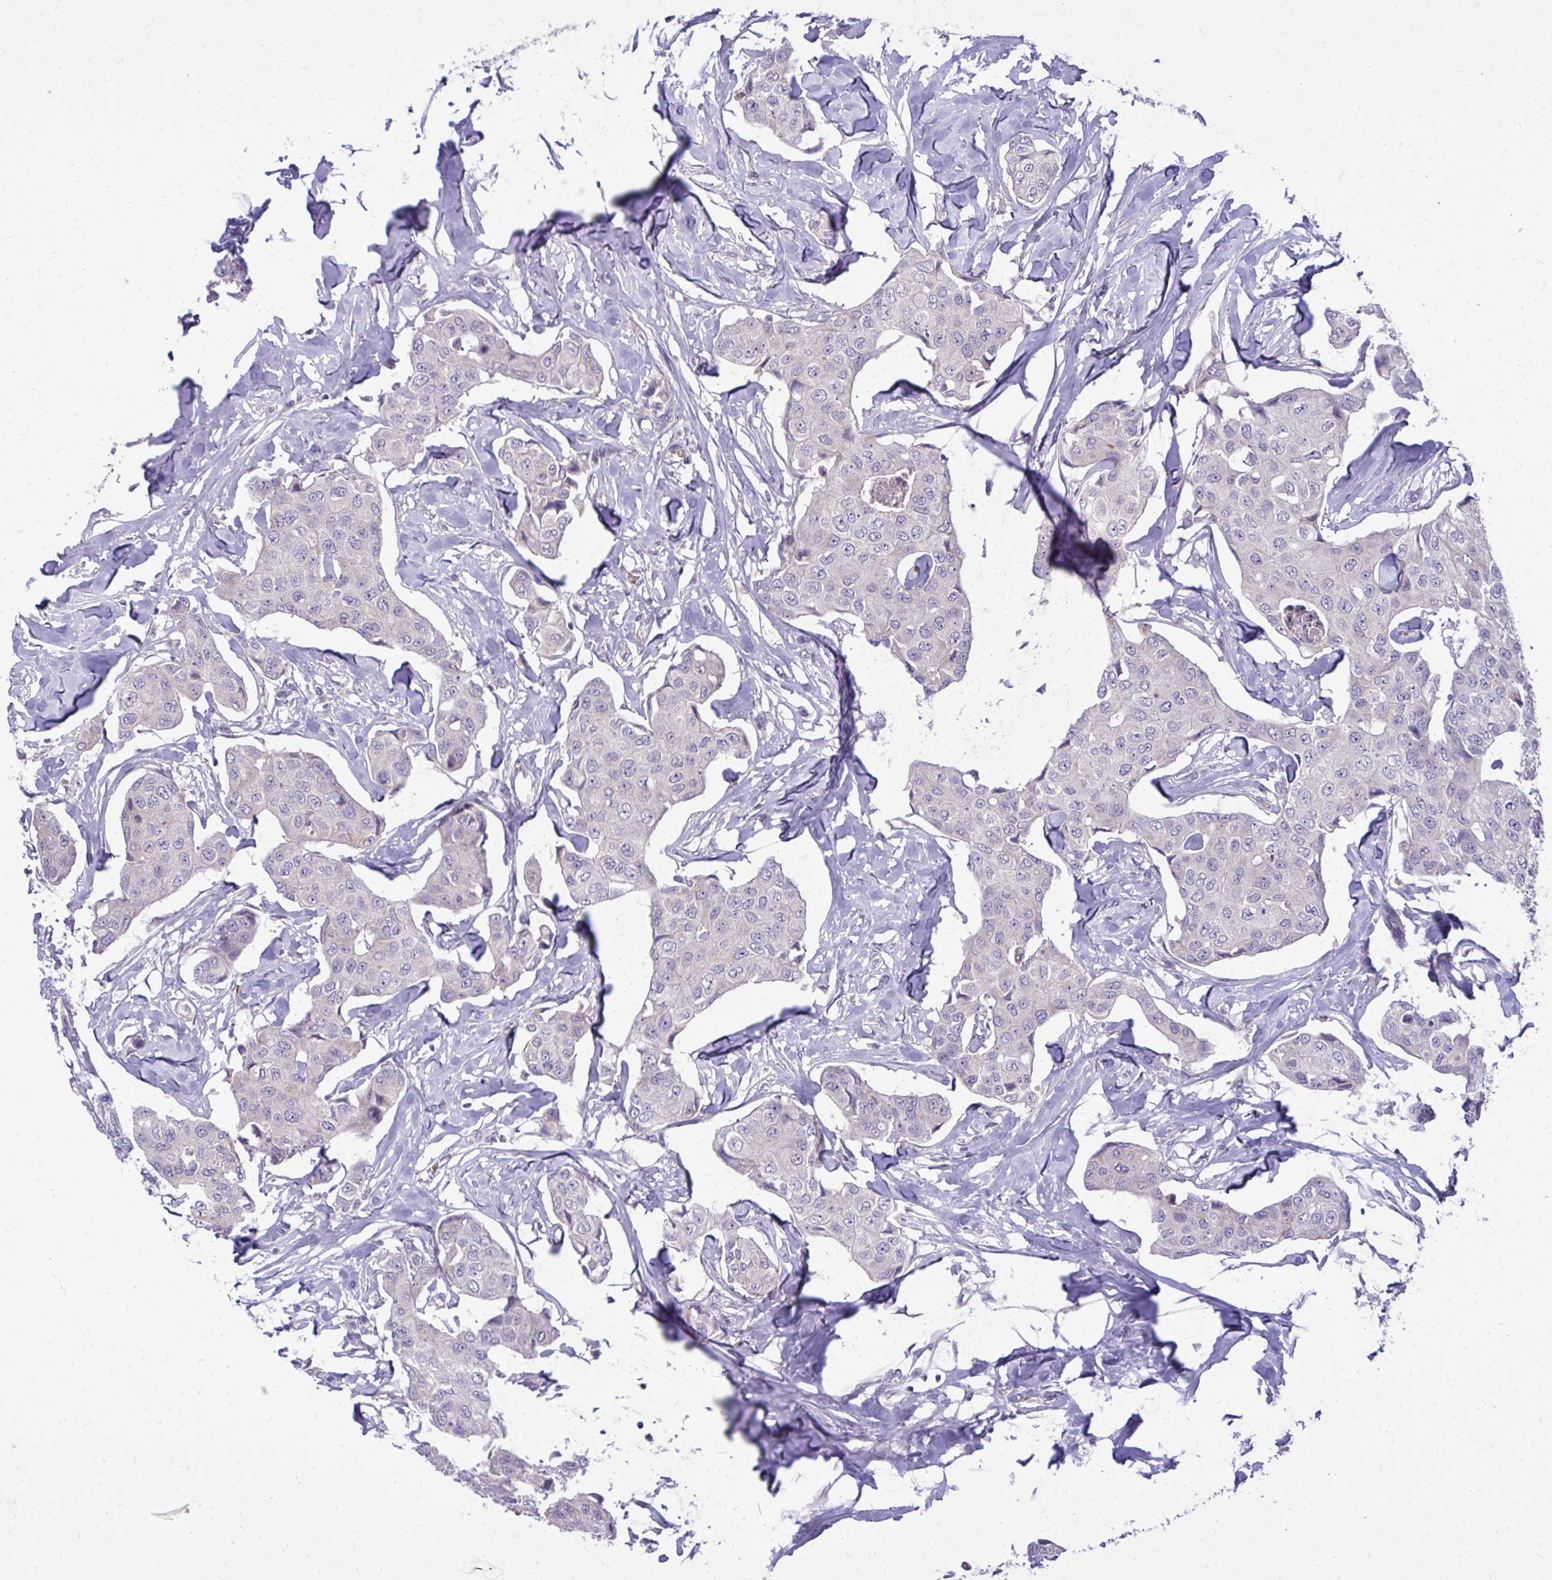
{"staining": {"intensity": "negative", "quantity": "none", "location": "none"}, "tissue": "breast cancer", "cell_type": "Tumor cells", "image_type": "cancer", "snomed": [{"axis": "morphology", "description": "Duct carcinoma"}, {"axis": "topography", "description": "Breast"}, {"axis": "topography", "description": "Lymph node"}], "caption": "This photomicrograph is of intraductal carcinoma (breast) stained with IHC to label a protein in brown with the nuclei are counter-stained blue. There is no staining in tumor cells. The staining is performed using DAB (3,3'-diaminobenzidine) brown chromogen with nuclei counter-stained in using hematoxylin.", "gene": "DPY19L1", "patient": {"sex": "female", "age": 80}}